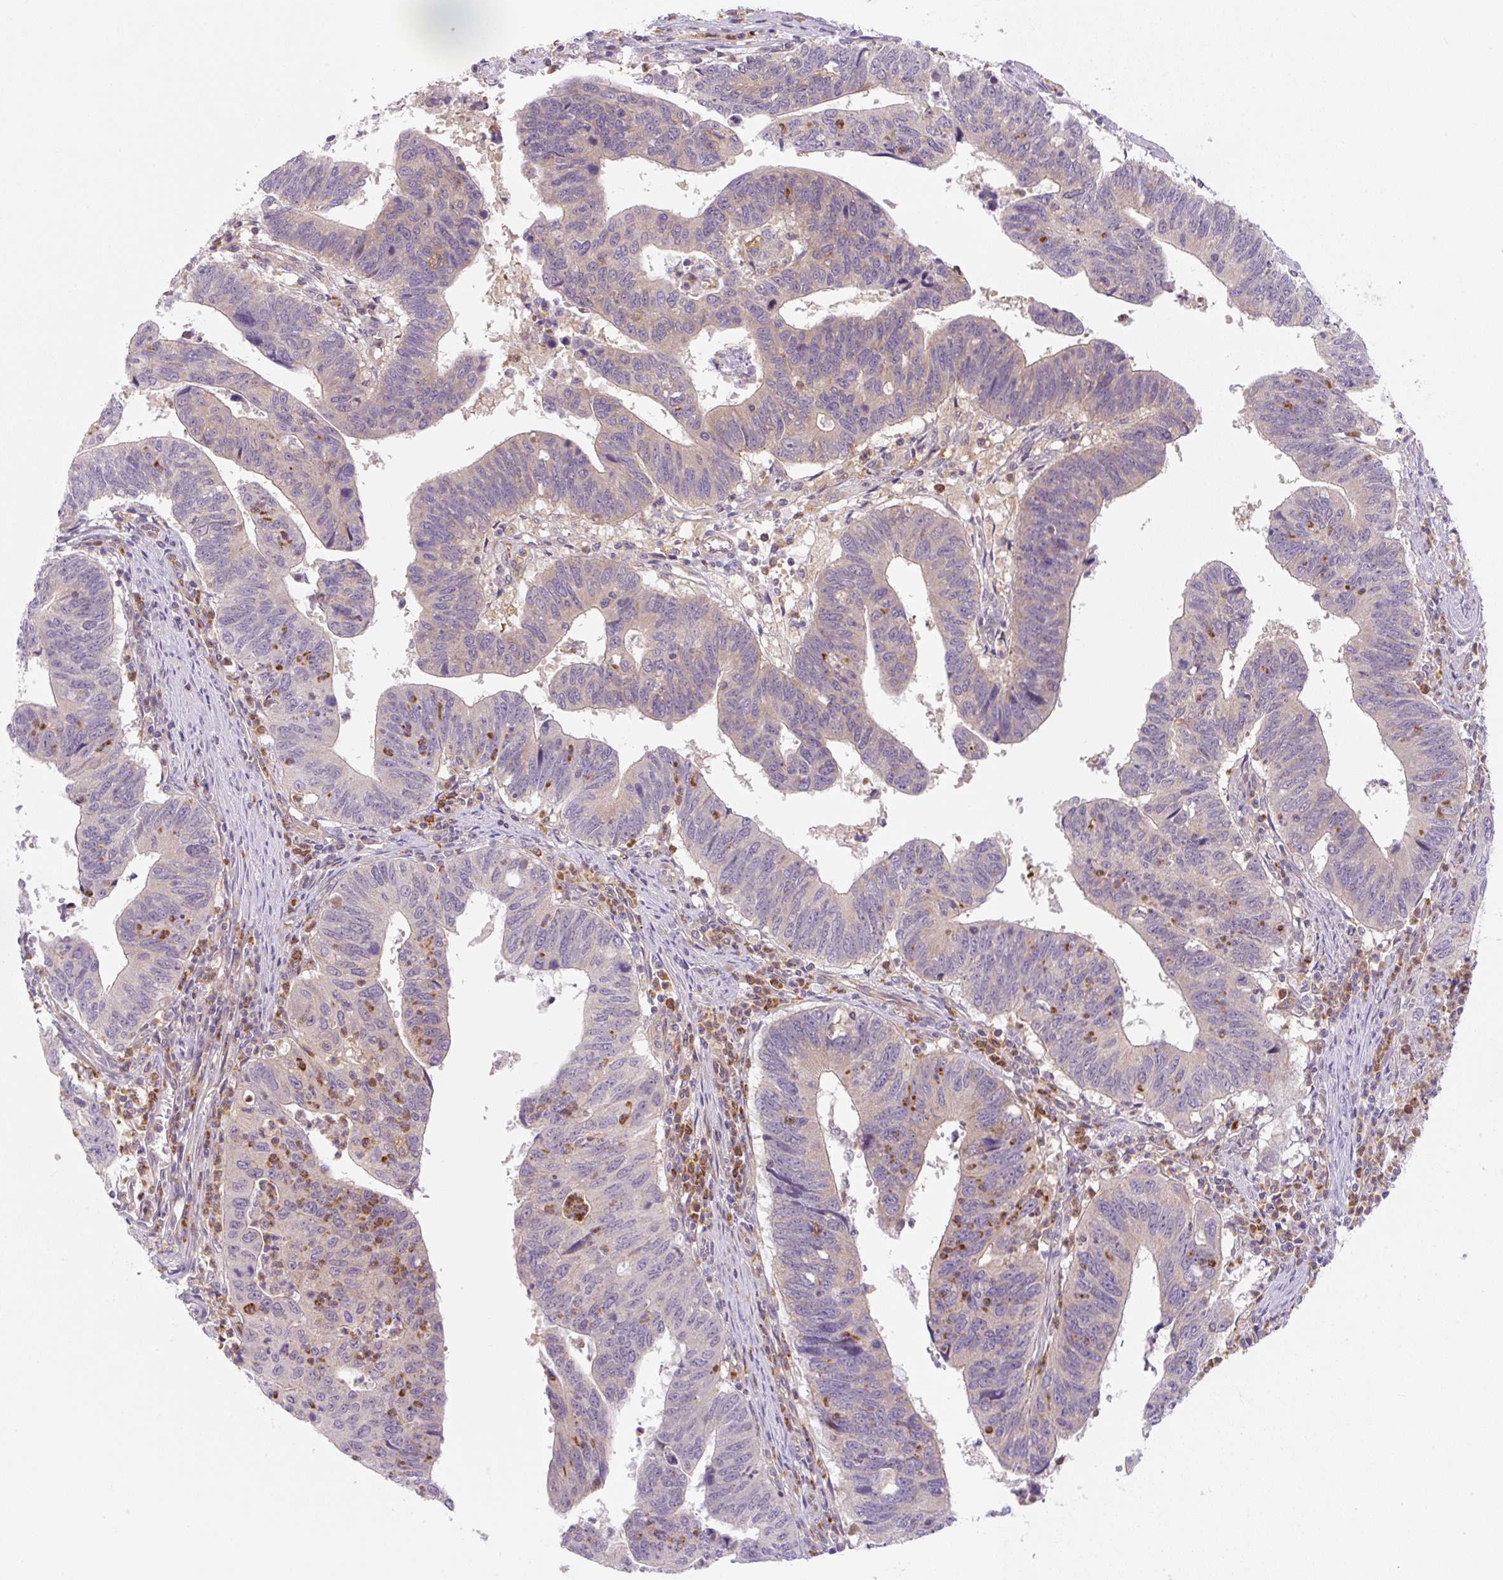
{"staining": {"intensity": "negative", "quantity": "none", "location": "none"}, "tissue": "stomach cancer", "cell_type": "Tumor cells", "image_type": "cancer", "snomed": [{"axis": "morphology", "description": "Adenocarcinoma, NOS"}, {"axis": "topography", "description": "Stomach"}], "caption": "Immunohistochemistry photomicrograph of neoplastic tissue: stomach adenocarcinoma stained with DAB demonstrates no significant protein expression in tumor cells.", "gene": "OMA1", "patient": {"sex": "male", "age": 59}}